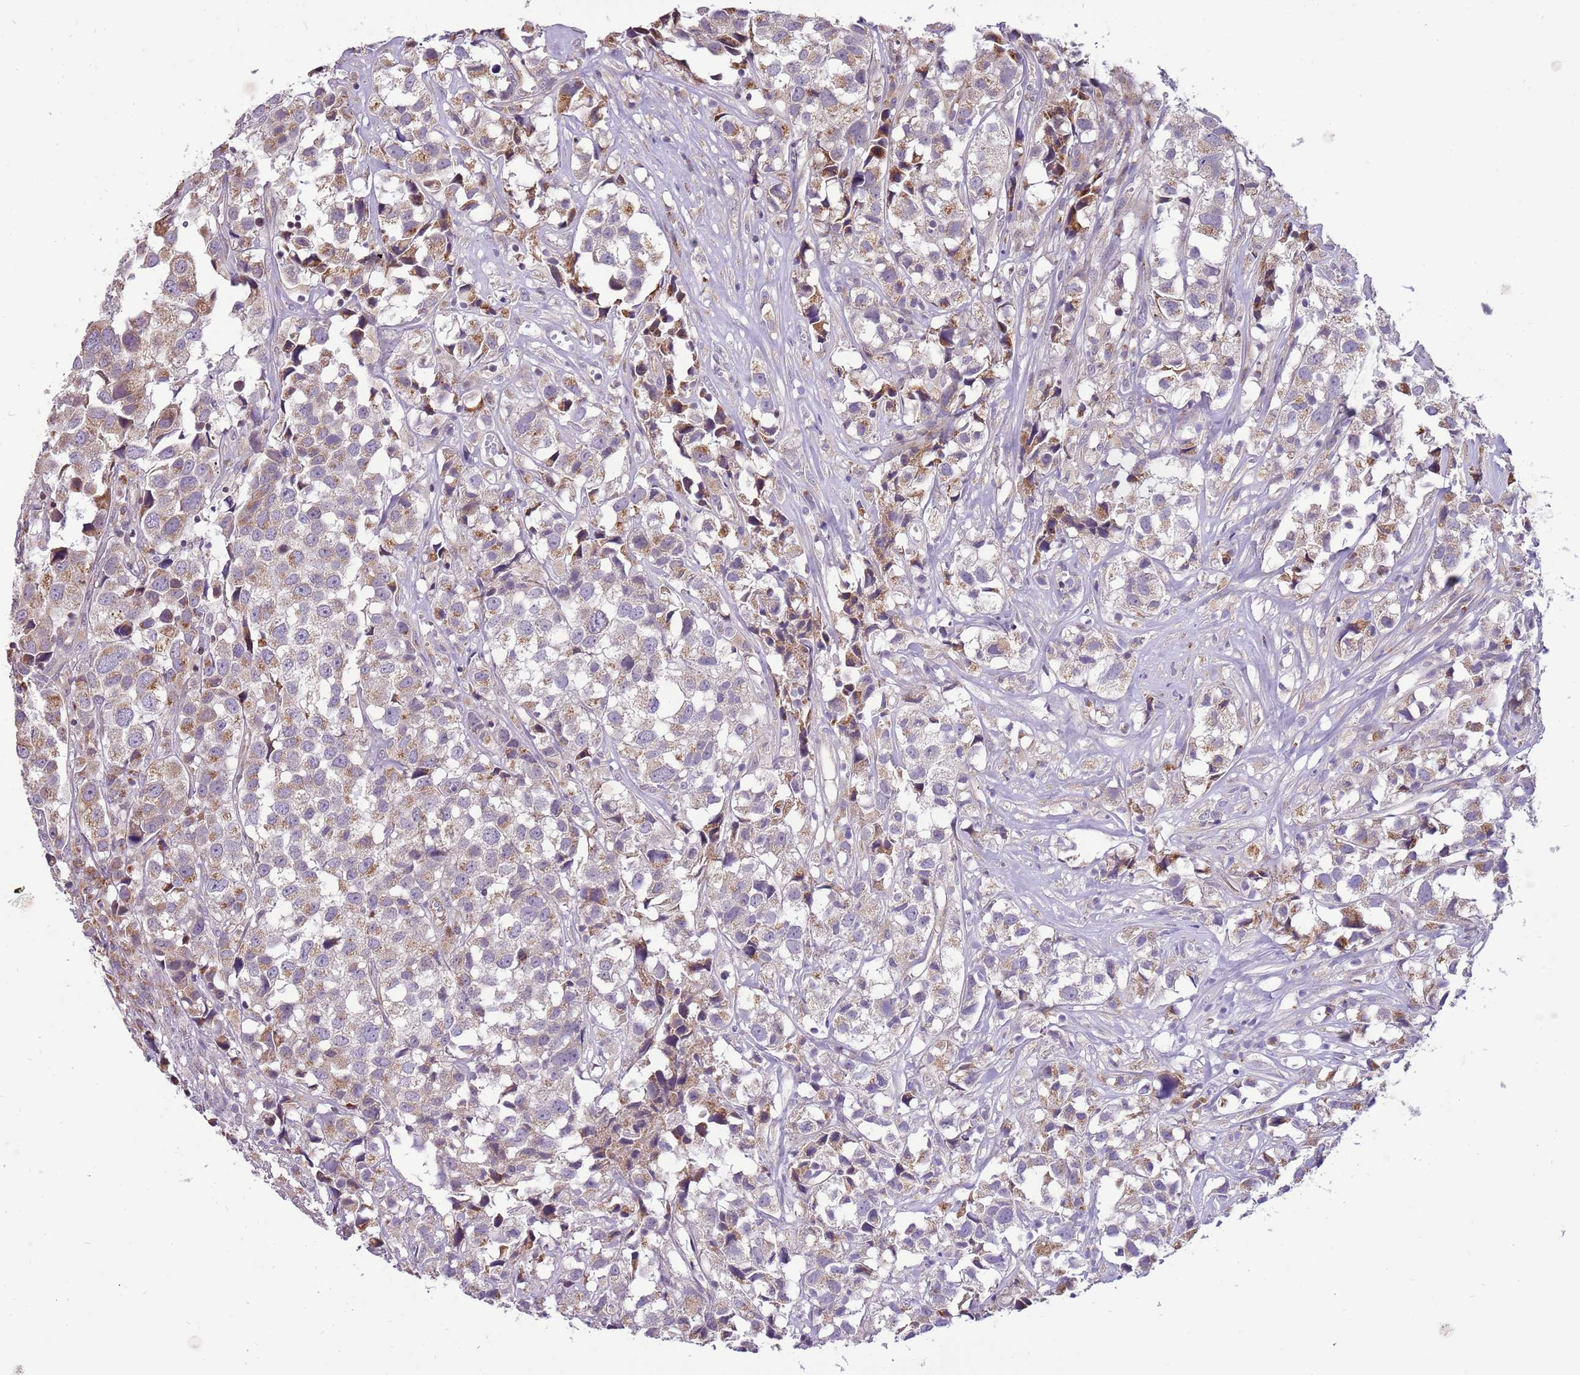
{"staining": {"intensity": "moderate", "quantity": "25%-75%", "location": "cytoplasmic/membranous"}, "tissue": "urothelial cancer", "cell_type": "Tumor cells", "image_type": "cancer", "snomed": [{"axis": "morphology", "description": "Urothelial carcinoma, High grade"}, {"axis": "topography", "description": "Urinary bladder"}], "caption": "Tumor cells reveal medium levels of moderate cytoplasmic/membranous expression in approximately 25%-75% of cells in urothelial carcinoma (high-grade).", "gene": "COX17", "patient": {"sex": "female", "age": 75}}